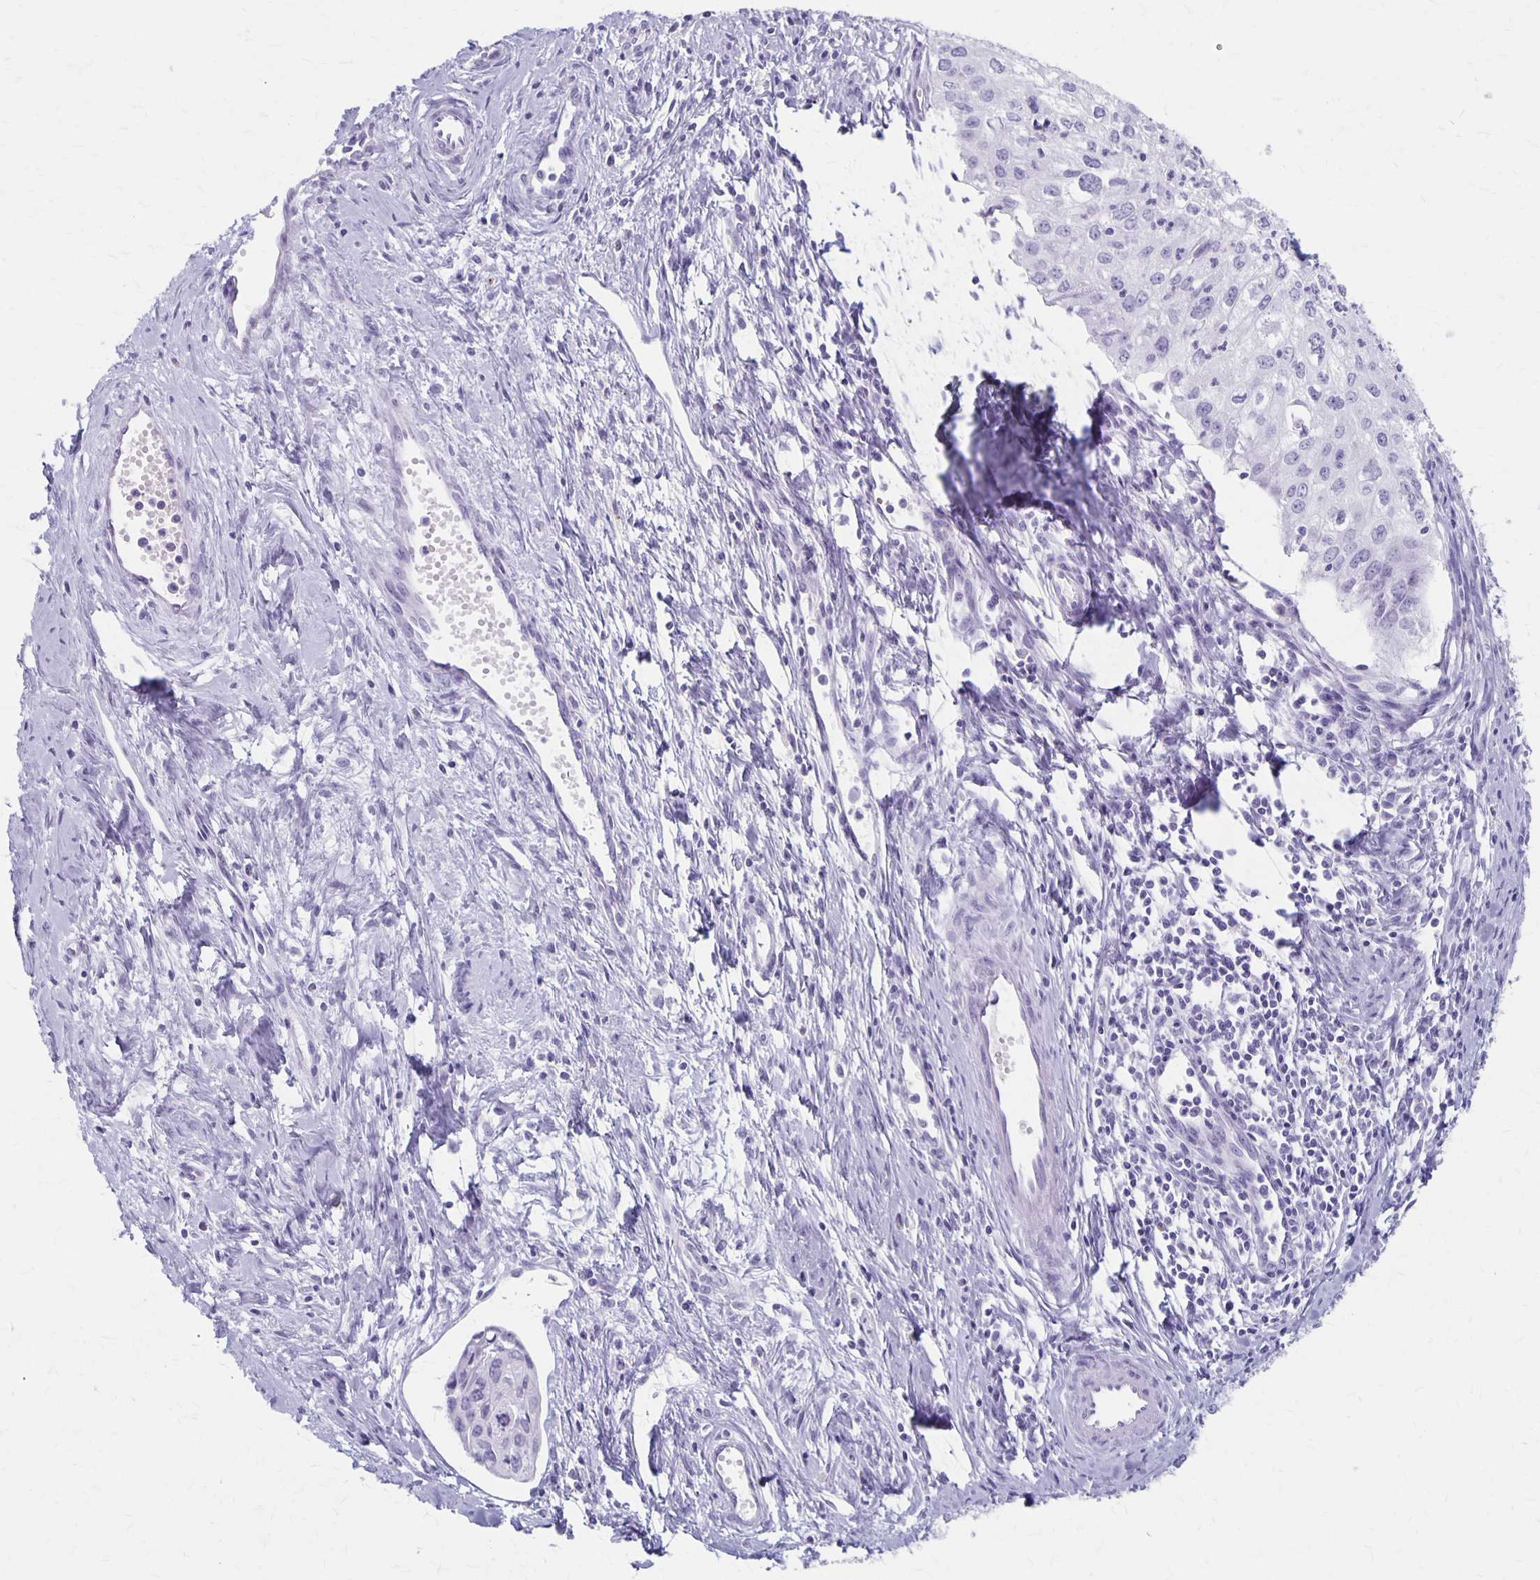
{"staining": {"intensity": "negative", "quantity": "none", "location": "none"}, "tissue": "cervical cancer", "cell_type": "Tumor cells", "image_type": "cancer", "snomed": [{"axis": "morphology", "description": "Squamous cell carcinoma, NOS"}, {"axis": "topography", "description": "Cervix"}], "caption": "The immunohistochemistry (IHC) image has no significant positivity in tumor cells of cervical squamous cell carcinoma tissue.", "gene": "MAGEC2", "patient": {"sex": "female", "age": 50}}